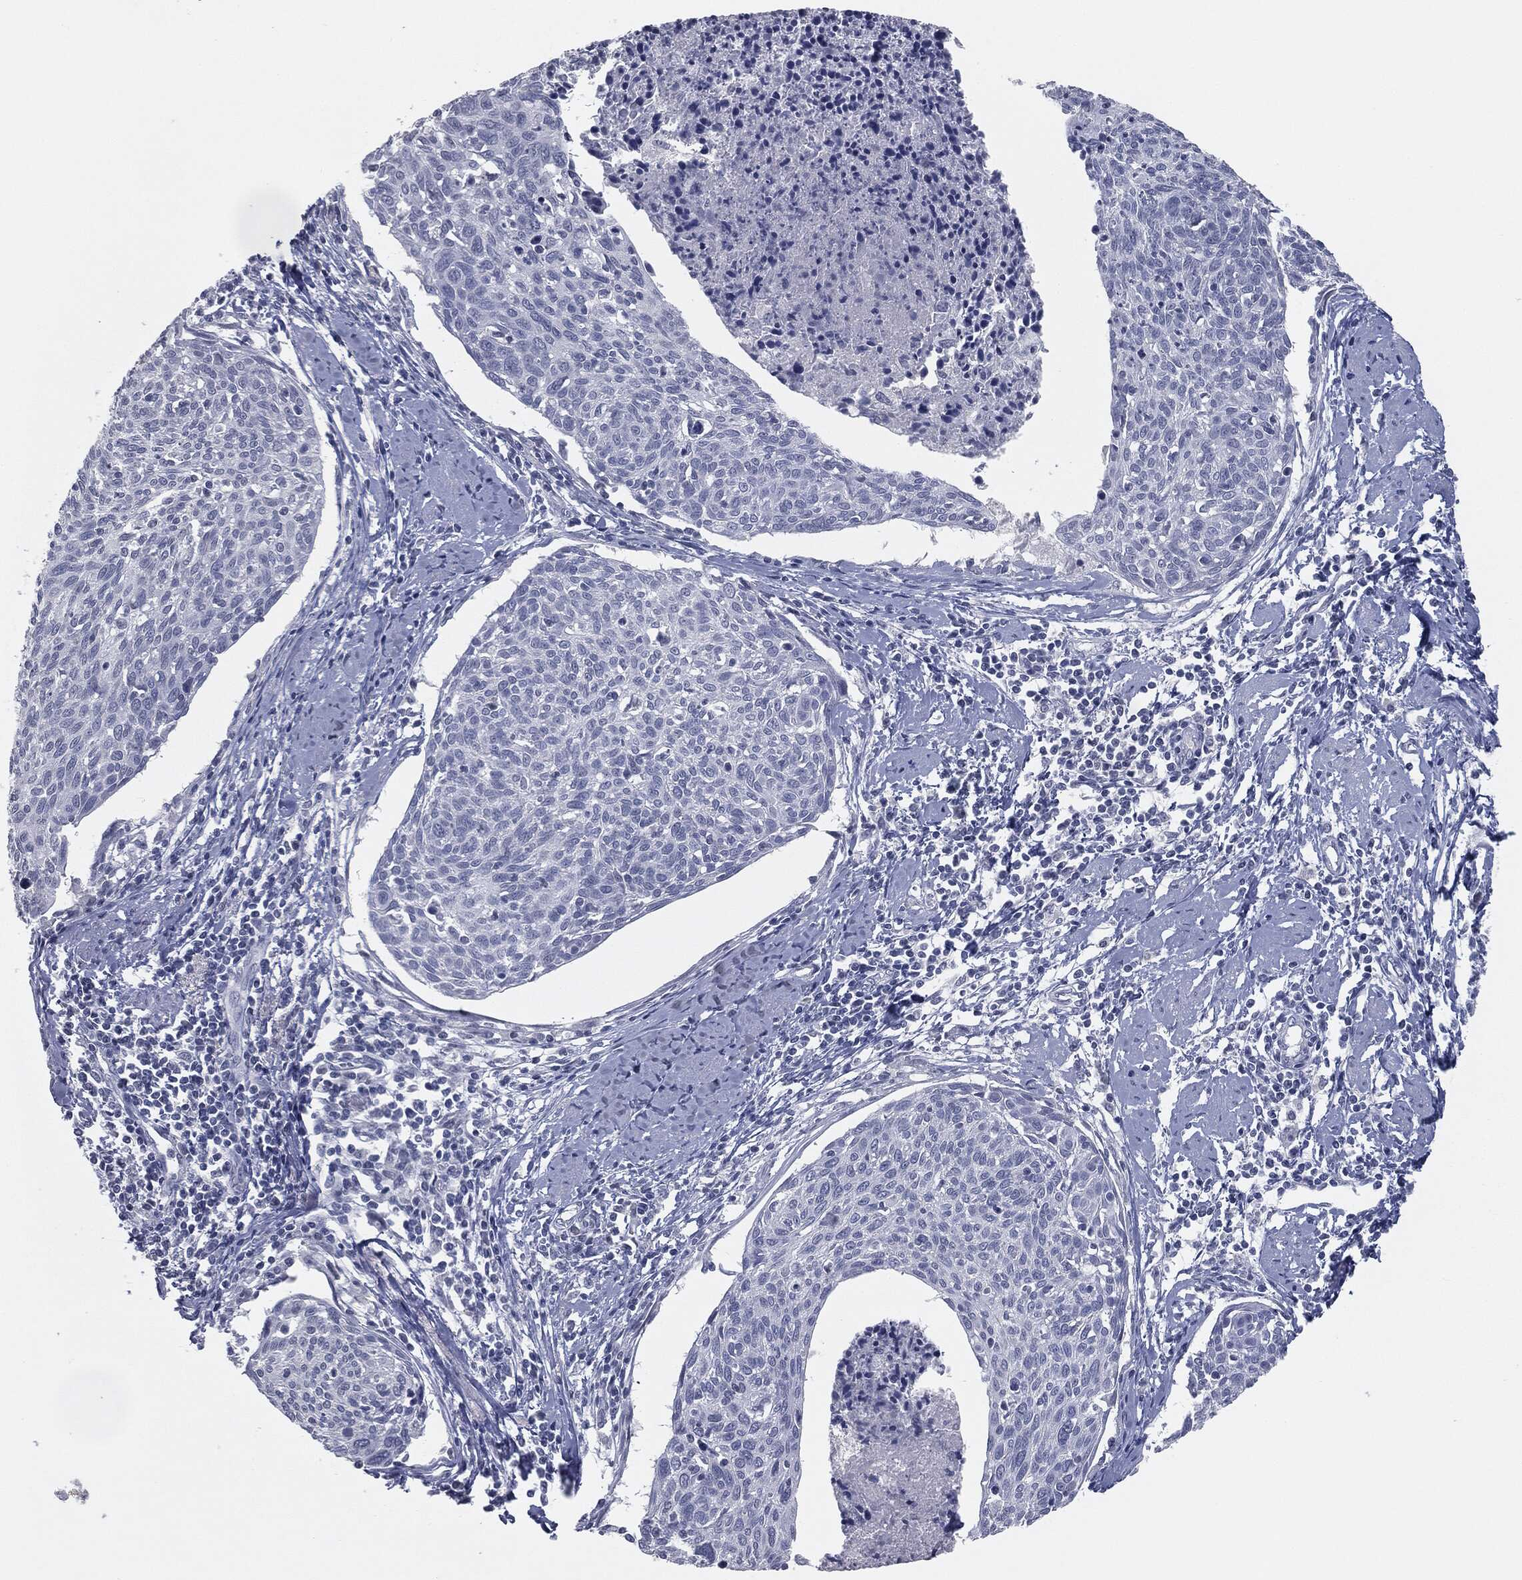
{"staining": {"intensity": "negative", "quantity": "none", "location": "none"}, "tissue": "cervical cancer", "cell_type": "Tumor cells", "image_type": "cancer", "snomed": [{"axis": "morphology", "description": "Squamous cell carcinoma, NOS"}, {"axis": "topography", "description": "Cervix"}], "caption": "Tumor cells are negative for brown protein staining in squamous cell carcinoma (cervical).", "gene": "PRAME", "patient": {"sex": "female", "age": 49}}